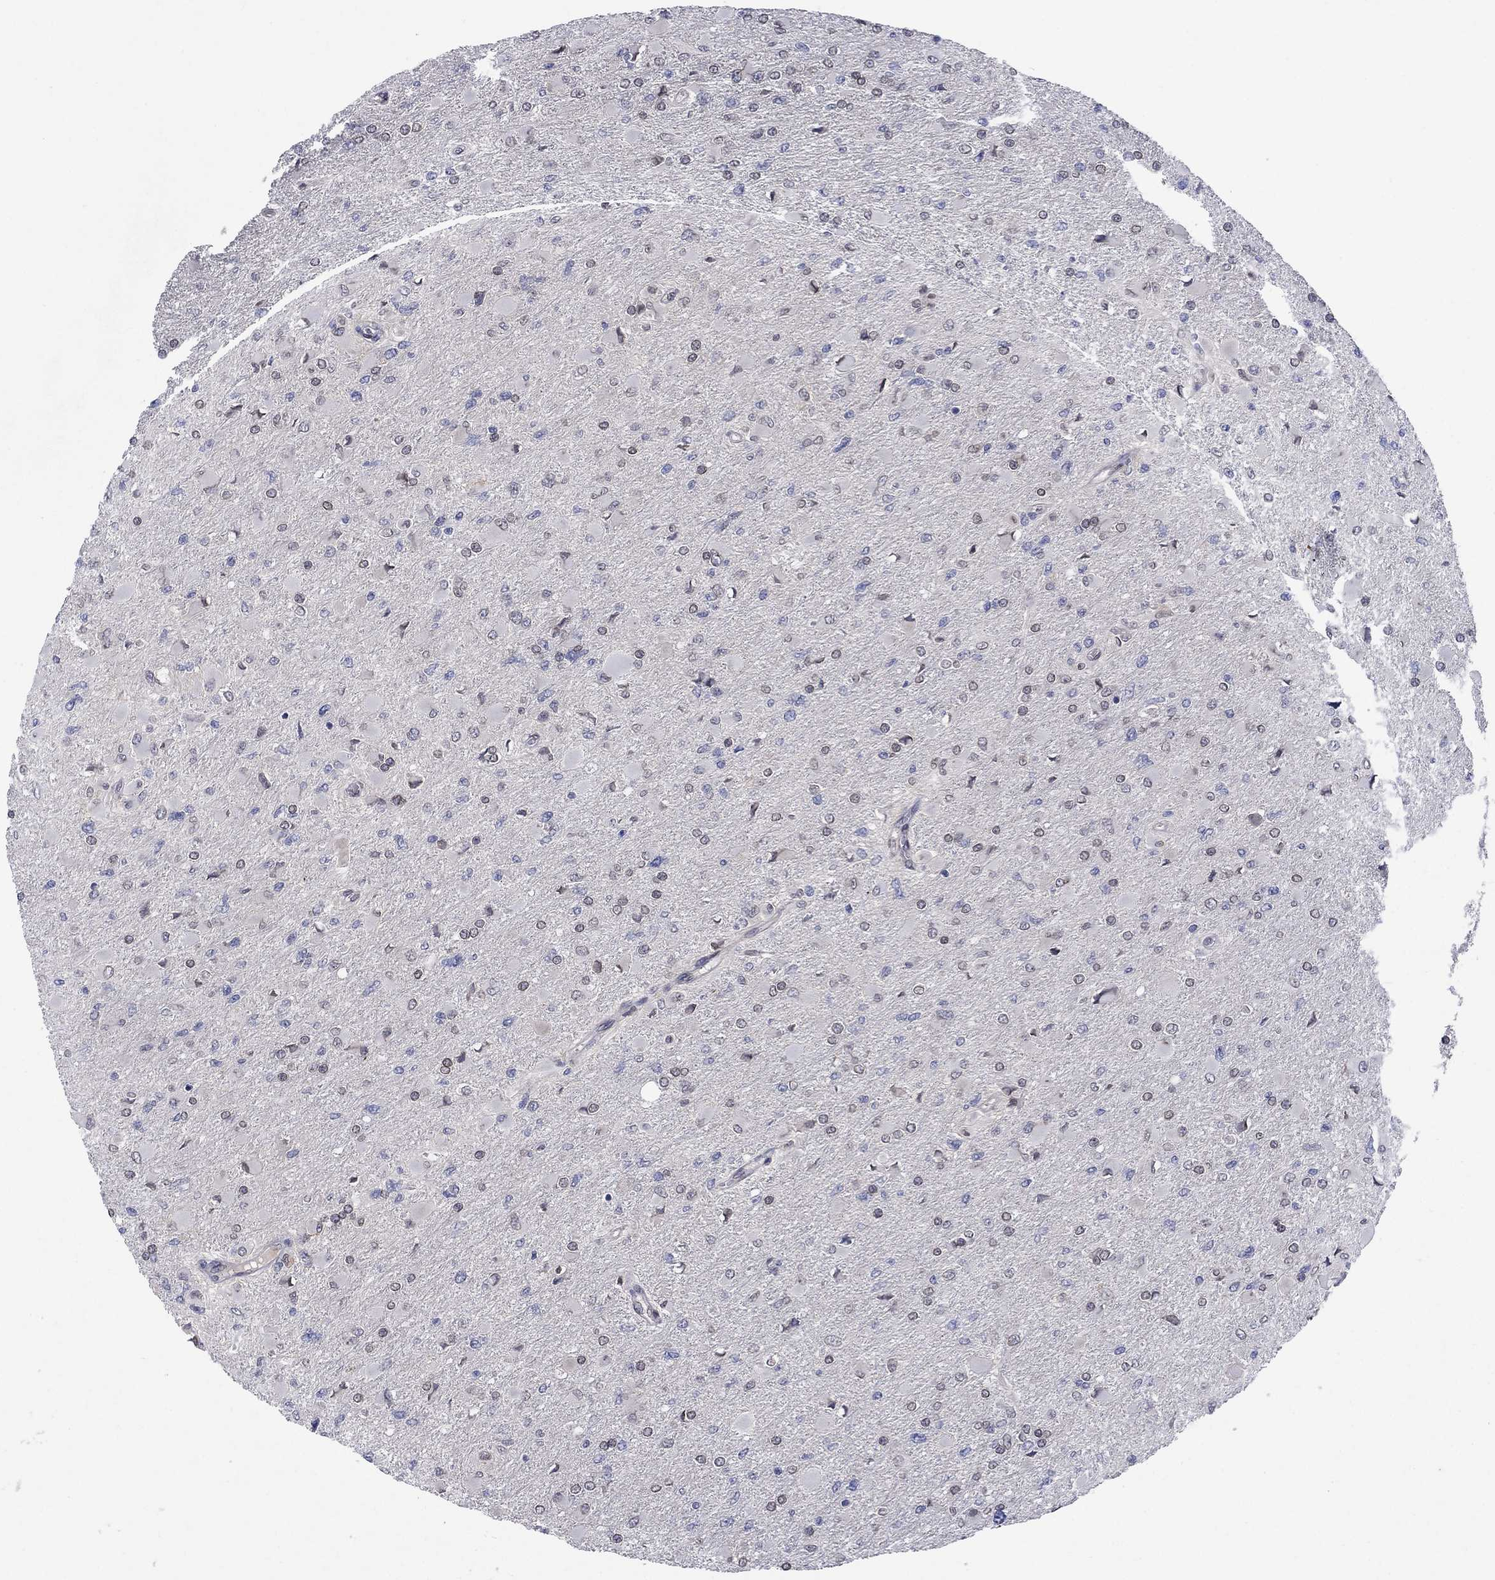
{"staining": {"intensity": "negative", "quantity": "none", "location": "none"}, "tissue": "glioma", "cell_type": "Tumor cells", "image_type": "cancer", "snomed": [{"axis": "morphology", "description": "Glioma, malignant, High grade"}, {"axis": "topography", "description": "Cerebral cortex"}], "caption": "Protein analysis of malignant glioma (high-grade) demonstrates no significant expression in tumor cells.", "gene": "EMC9", "patient": {"sex": "female", "age": 36}}